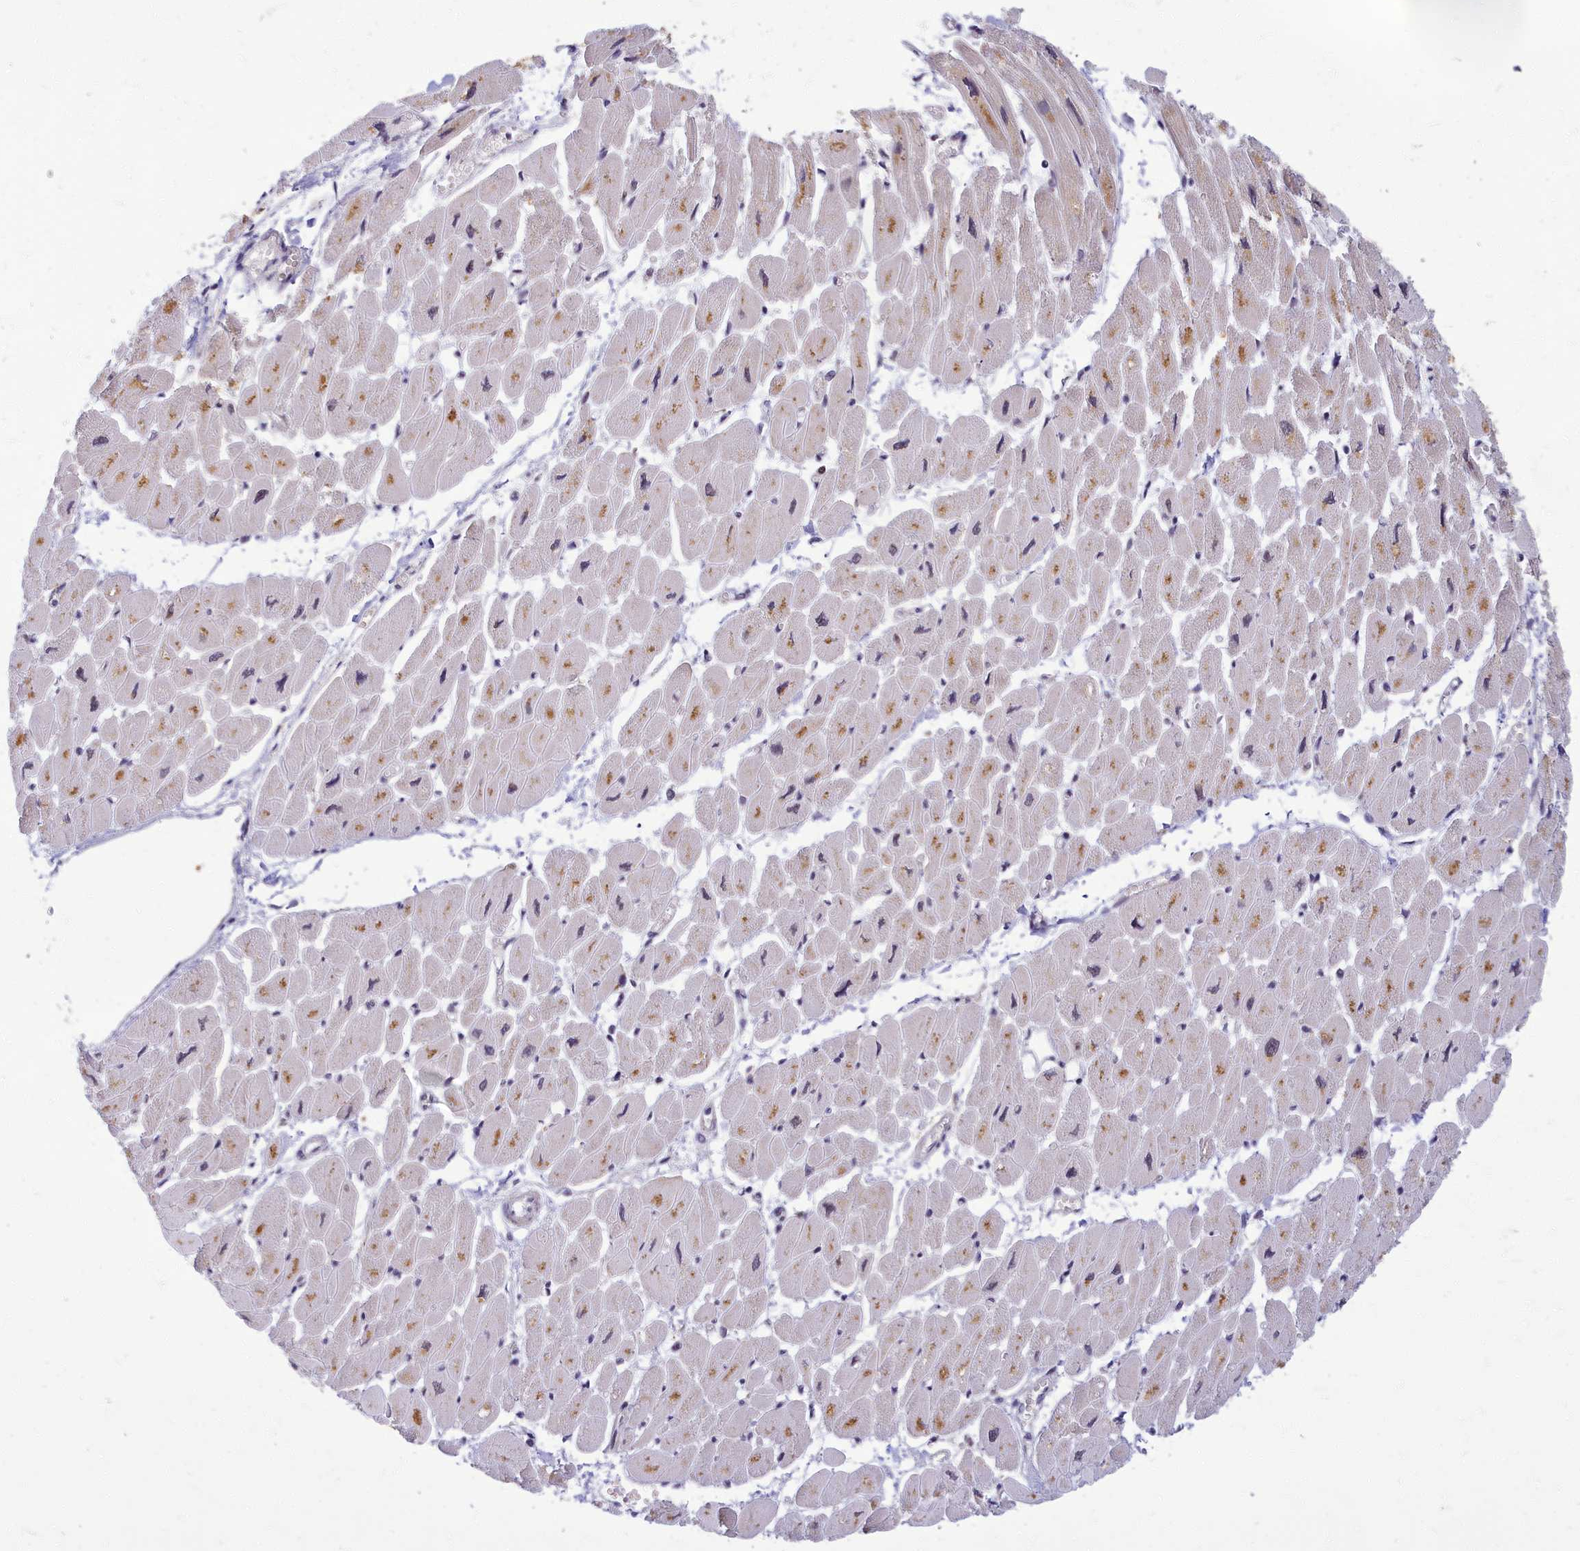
{"staining": {"intensity": "moderate", "quantity": "25%-75%", "location": "cytoplasmic/membranous,nuclear"}, "tissue": "heart muscle", "cell_type": "Cardiomyocytes", "image_type": "normal", "snomed": [{"axis": "morphology", "description": "Normal tissue, NOS"}, {"axis": "topography", "description": "Heart"}], "caption": "Cardiomyocytes demonstrate moderate cytoplasmic/membranous,nuclear staining in approximately 25%-75% of cells in normal heart muscle.", "gene": "EARS2", "patient": {"sex": "female", "age": 54}}